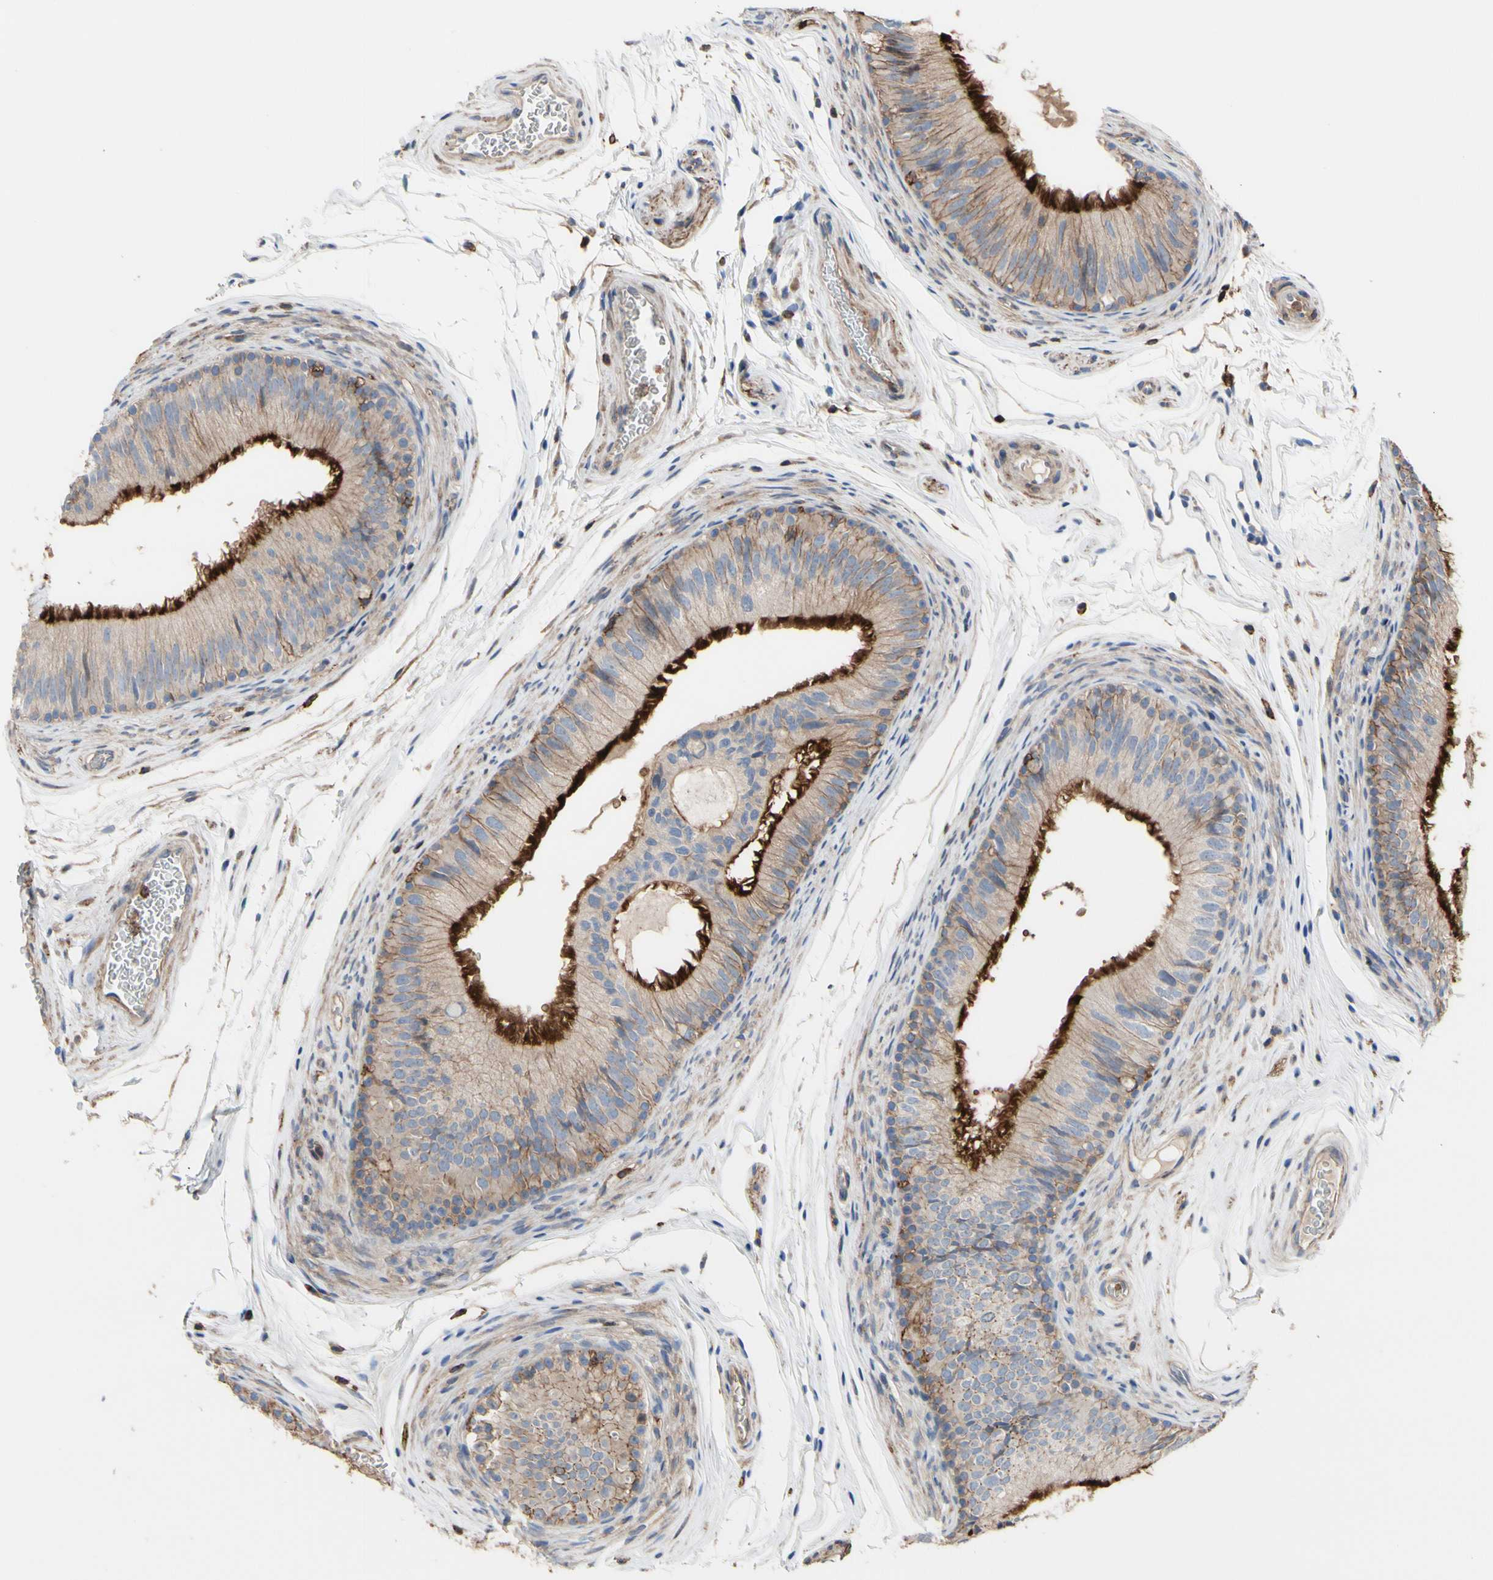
{"staining": {"intensity": "strong", "quantity": ">75%", "location": "cytoplasmic/membranous"}, "tissue": "epididymis", "cell_type": "Glandular cells", "image_type": "normal", "snomed": [{"axis": "morphology", "description": "Normal tissue, NOS"}, {"axis": "topography", "description": "Epididymis"}], "caption": "A high amount of strong cytoplasmic/membranous expression is identified in approximately >75% of glandular cells in normal epididymis. The staining was performed using DAB, with brown indicating positive protein expression. Nuclei are stained blue with hematoxylin.", "gene": "ANXA6", "patient": {"sex": "male", "age": 36}}